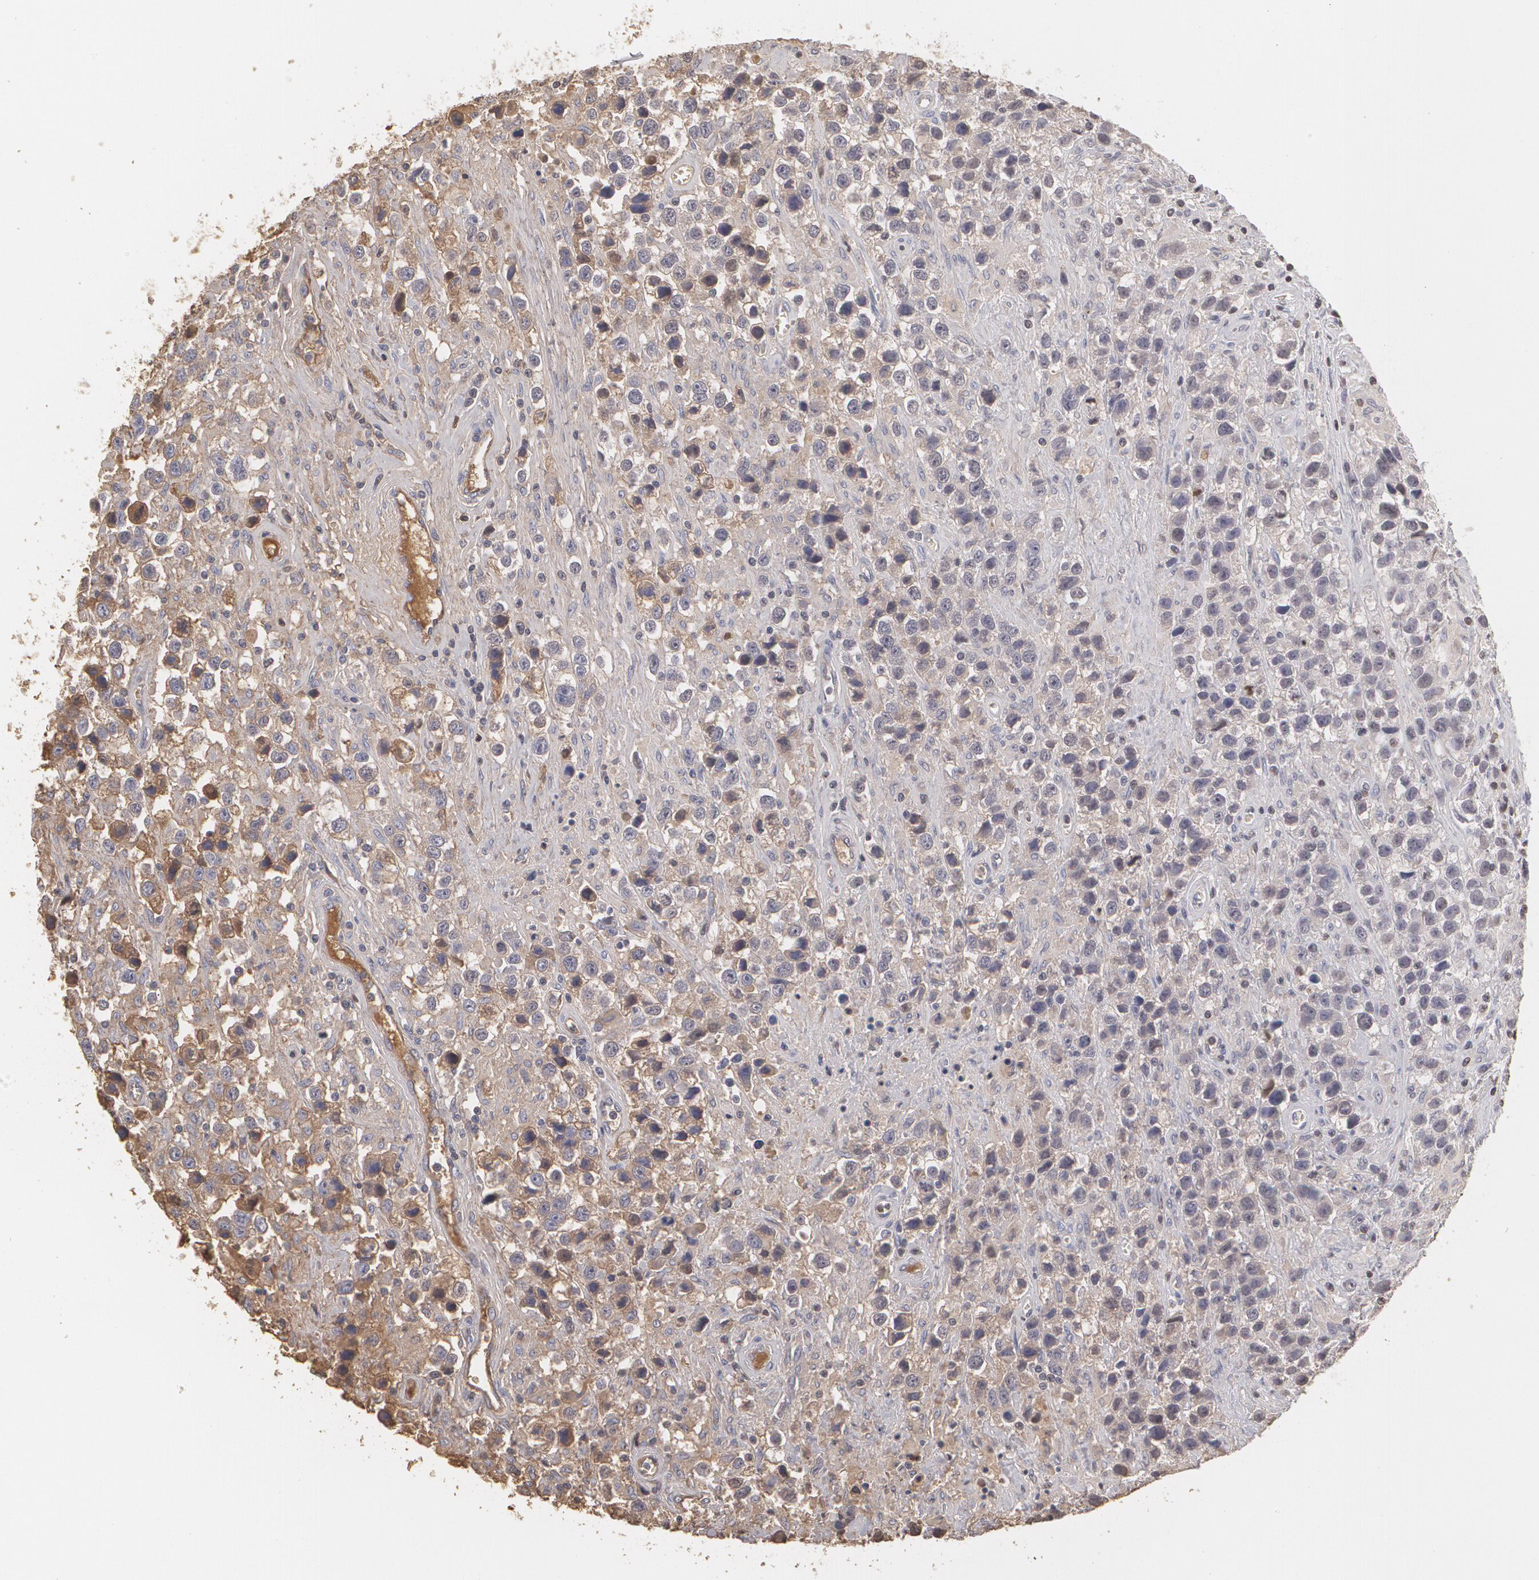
{"staining": {"intensity": "weak", "quantity": "25%-75%", "location": "cytoplasmic/membranous"}, "tissue": "testis cancer", "cell_type": "Tumor cells", "image_type": "cancer", "snomed": [{"axis": "morphology", "description": "Seminoma, NOS"}, {"axis": "topography", "description": "Testis"}], "caption": "A micrograph showing weak cytoplasmic/membranous staining in approximately 25%-75% of tumor cells in seminoma (testis), as visualized by brown immunohistochemical staining.", "gene": "SERPINA1", "patient": {"sex": "male", "age": 43}}